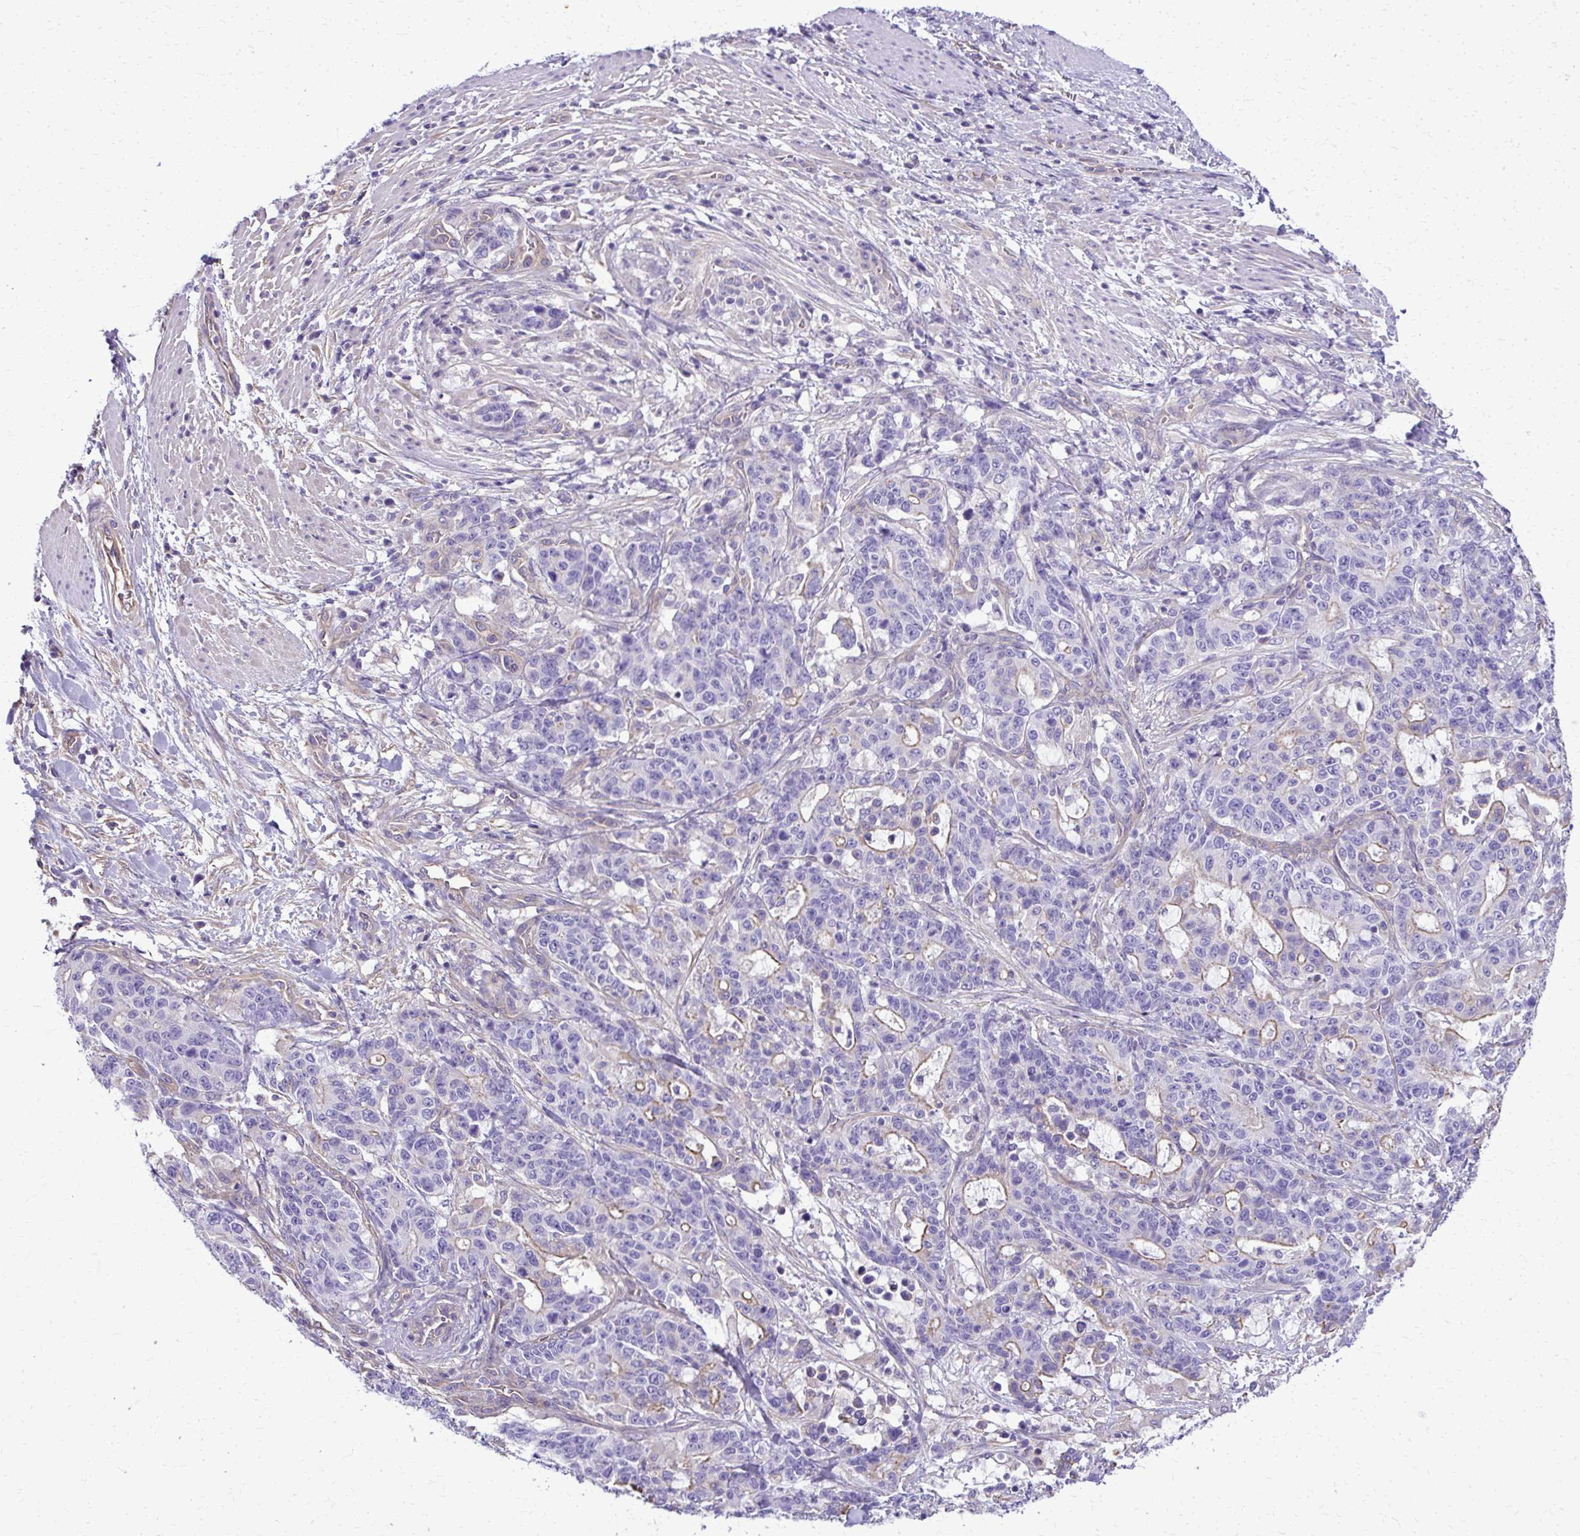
{"staining": {"intensity": "moderate", "quantity": "<25%", "location": "cytoplasmic/membranous"}, "tissue": "stomach cancer", "cell_type": "Tumor cells", "image_type": "cancer", "snomed": [{"axis": "morphology", "description": "Normal tissue, NOS"}, {"axis": "morphology", "description": "Adenocarcinoma, NOS"}, {"axis": "topography", "description": "Stomach"}], "caption": "Stomach cancer stained with immunohistochemistry (IHC) demonstrates moderate cytoplasmic/membranous positivity in approximately <25% of tumor cells.", "gene": "RUNDC3B", "patient": {"sex": "female", "age": 64}}